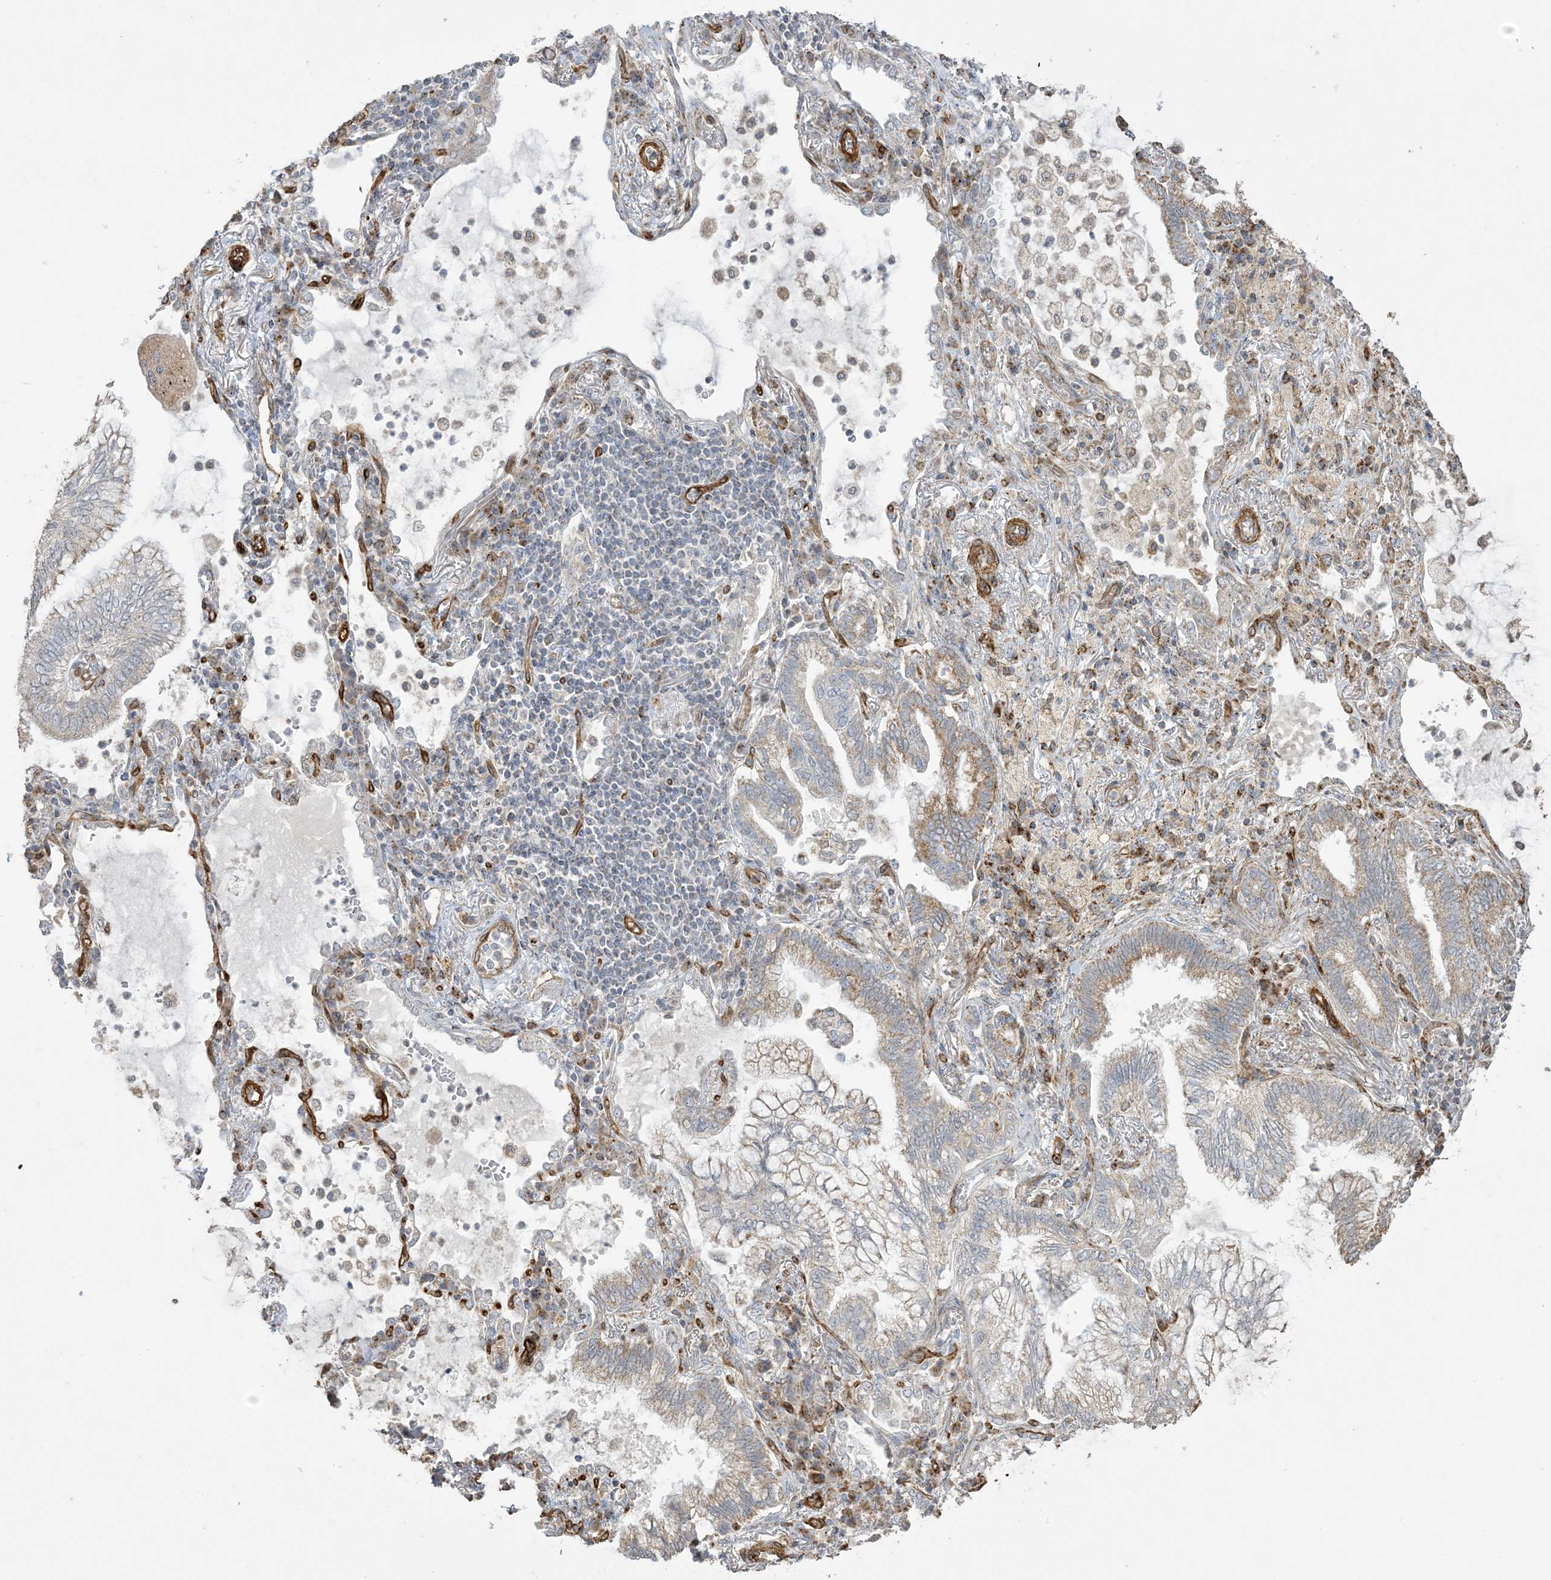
{"staining": {"intensity": "weak", "quantity": "25%-75%", "location": "cytoplasmic/membranous"}, "tissue": "lung cancer", "cell_type": "Tumor cells", "image_type": "cancer", "snomed": [{"axis": "morphology", "description": "Adenocarcinoma, NOS"}, {"axis": "topography", "description": "Lung"}], "caption": "Weak cytoplasmic/membranous staining for a protein is appreciated in approximately 25%-75% of tumor cells of adenocarcinoma (lung) using immunohistochemistry (IHC).", "gene": "AGA", "patient": {"sex": "female", "age": 70}}